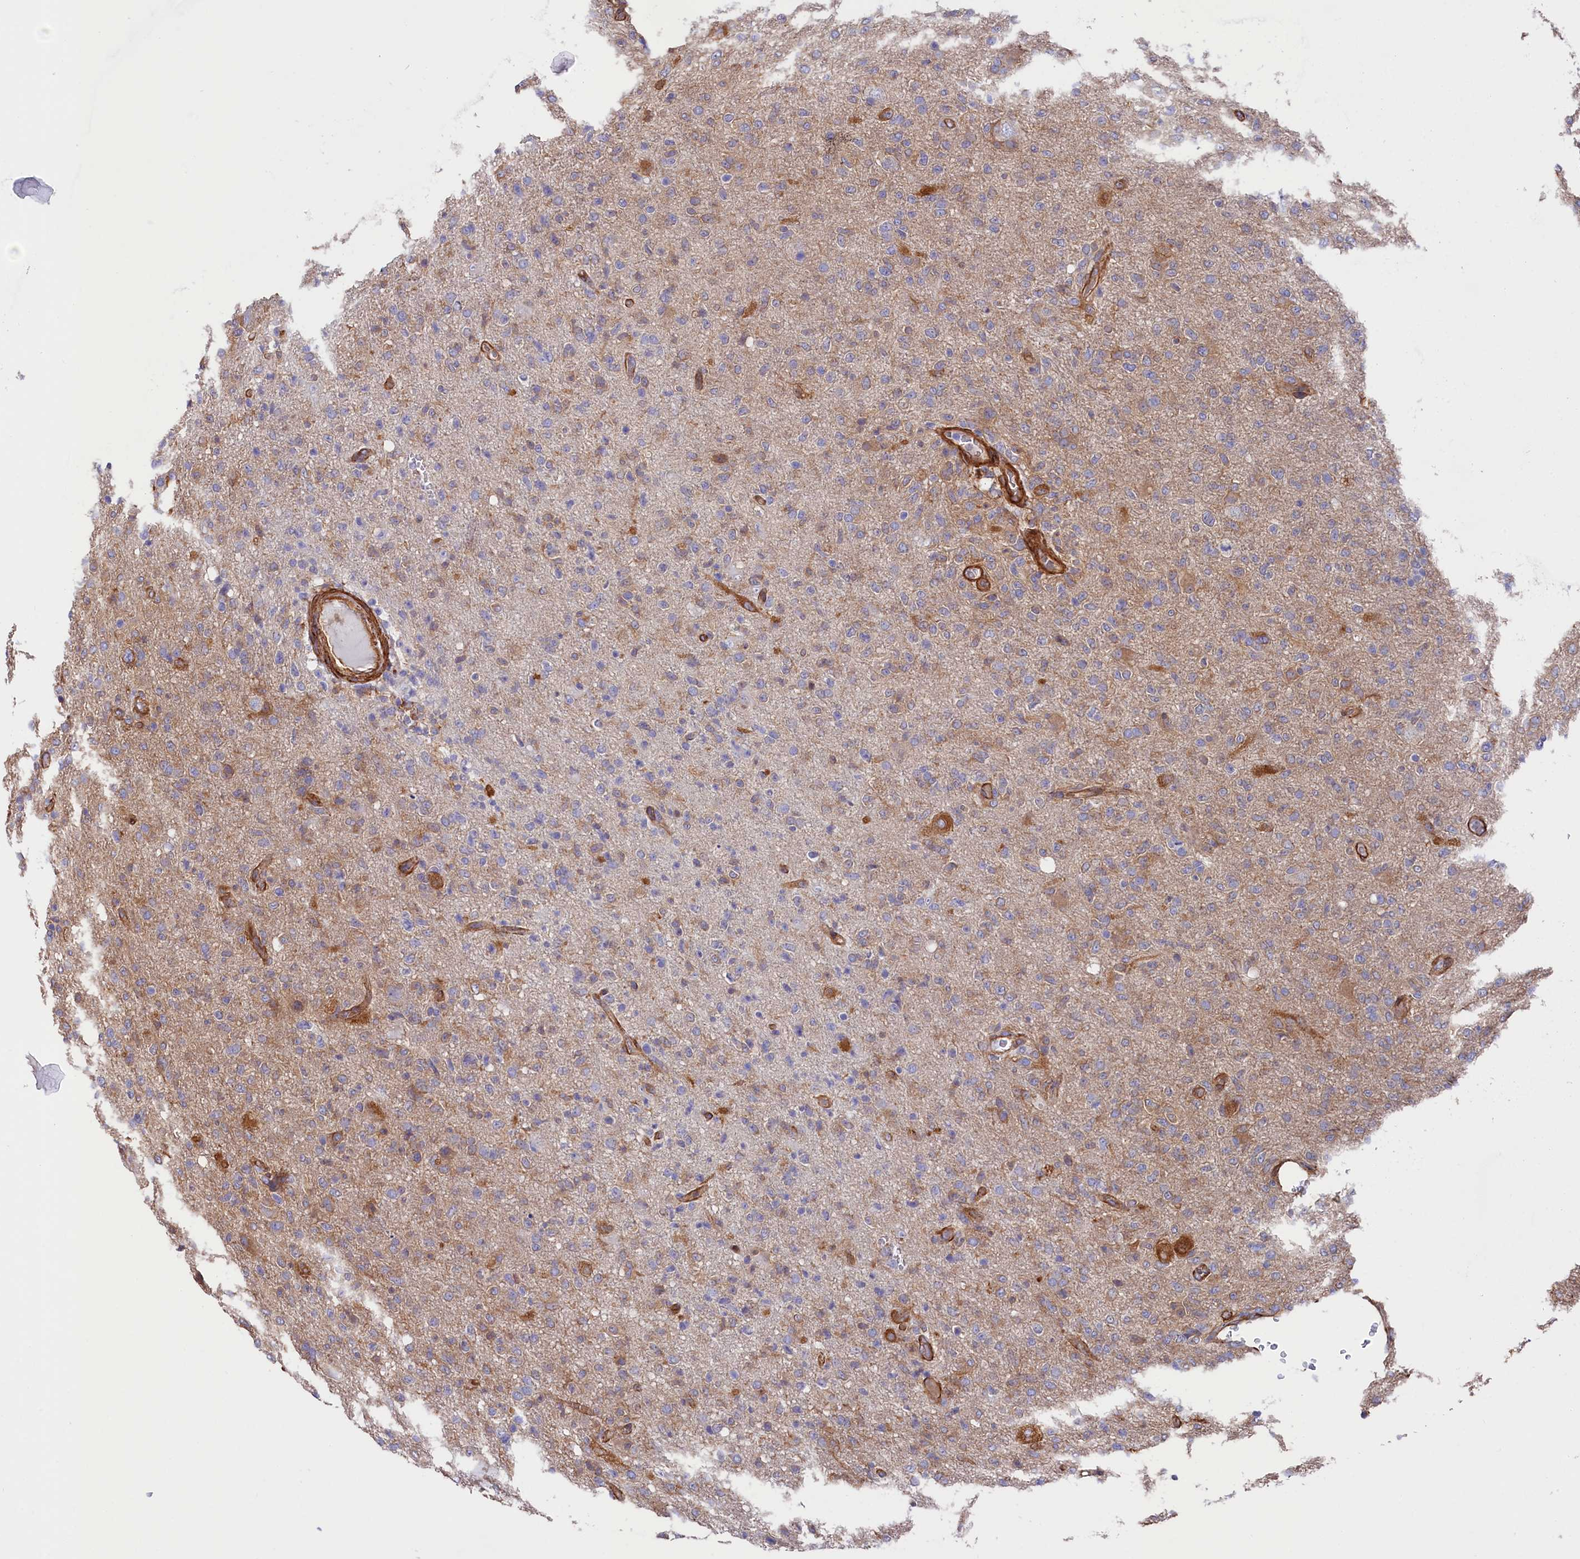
{"staining": {"intensity": "moderate", "quantity": "<25%", "location": "cytoplasmic/membranous"}, "tissue": "glioma", "cell_type": "Tumor cells", "image_type": "cancer", "snomed": [{"axis": "morphology", "description": "Glioma, malignant, High grade"}, {"axis": "topography", "description": "Brain"}], "caption": "An image of human glioma stained for a protein displays moderate cytoplasmic/membranous brown staining in tumor cells.", "gene": "TNKS1BP1", "patient": {"sex": "female", "age": 57}}